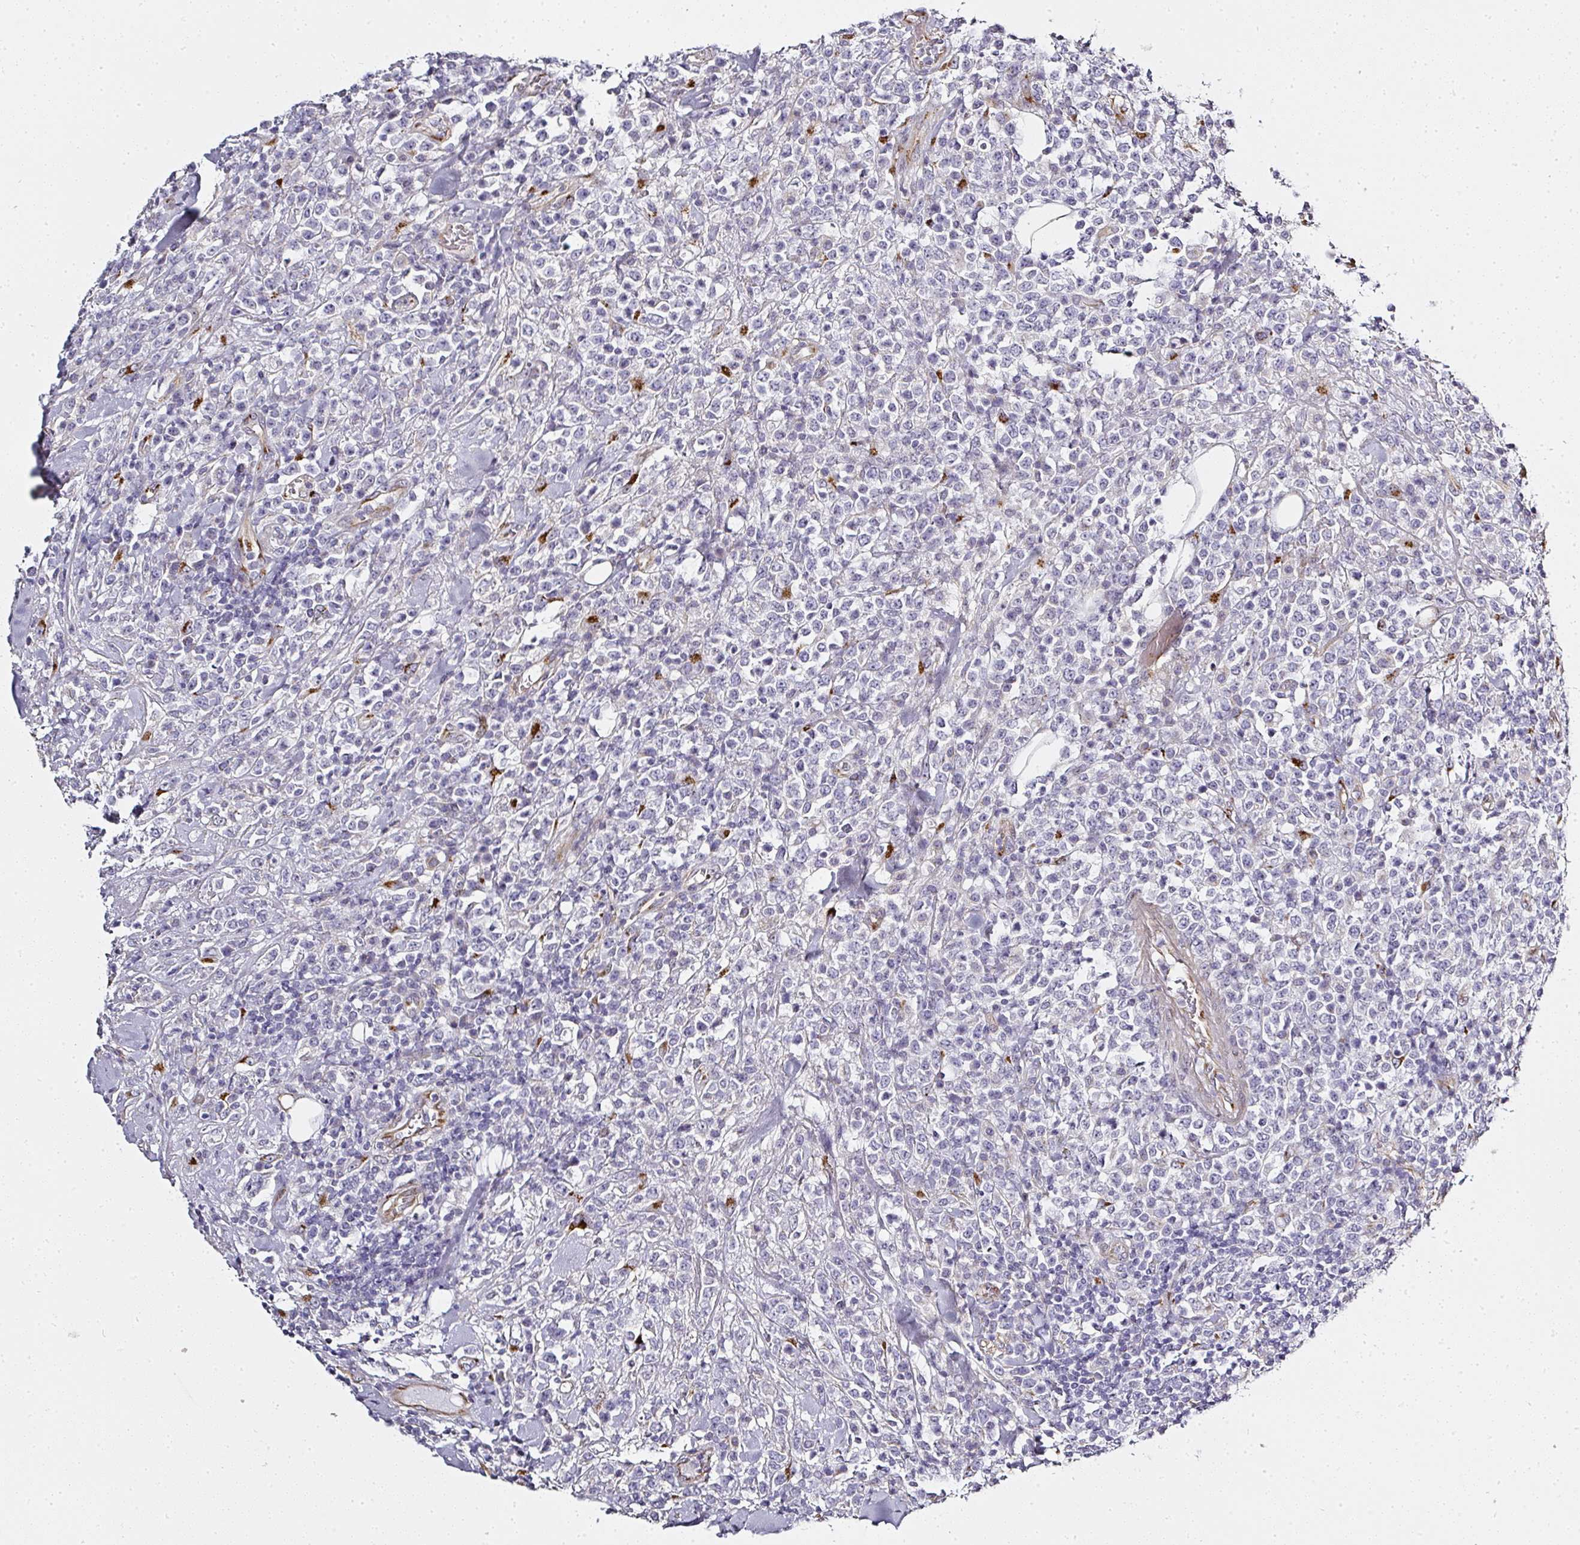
{"staining": {"intensity": "negative", "quantity": "none", "location": "none"}, "tissue": "lymphoma", "cell_type": "Tumor cells", "image_type": "cancer", "snomed": [{"axis": "morphology", "description": "Malignant lymphoma, non-Hodgkin's type, High grade"}, {"axis": "topography", "description": "Colon"}], "caption": "A high-resolution photomicrograph shows immunohistochemistry (IHC) staining of malignant lymphoma, non-Hodgkin's type (high-grade), which displays no significant positivity in tumor cells.", "gene": "ATP8B2", "patient": {"sex": "female", "age": 53}}